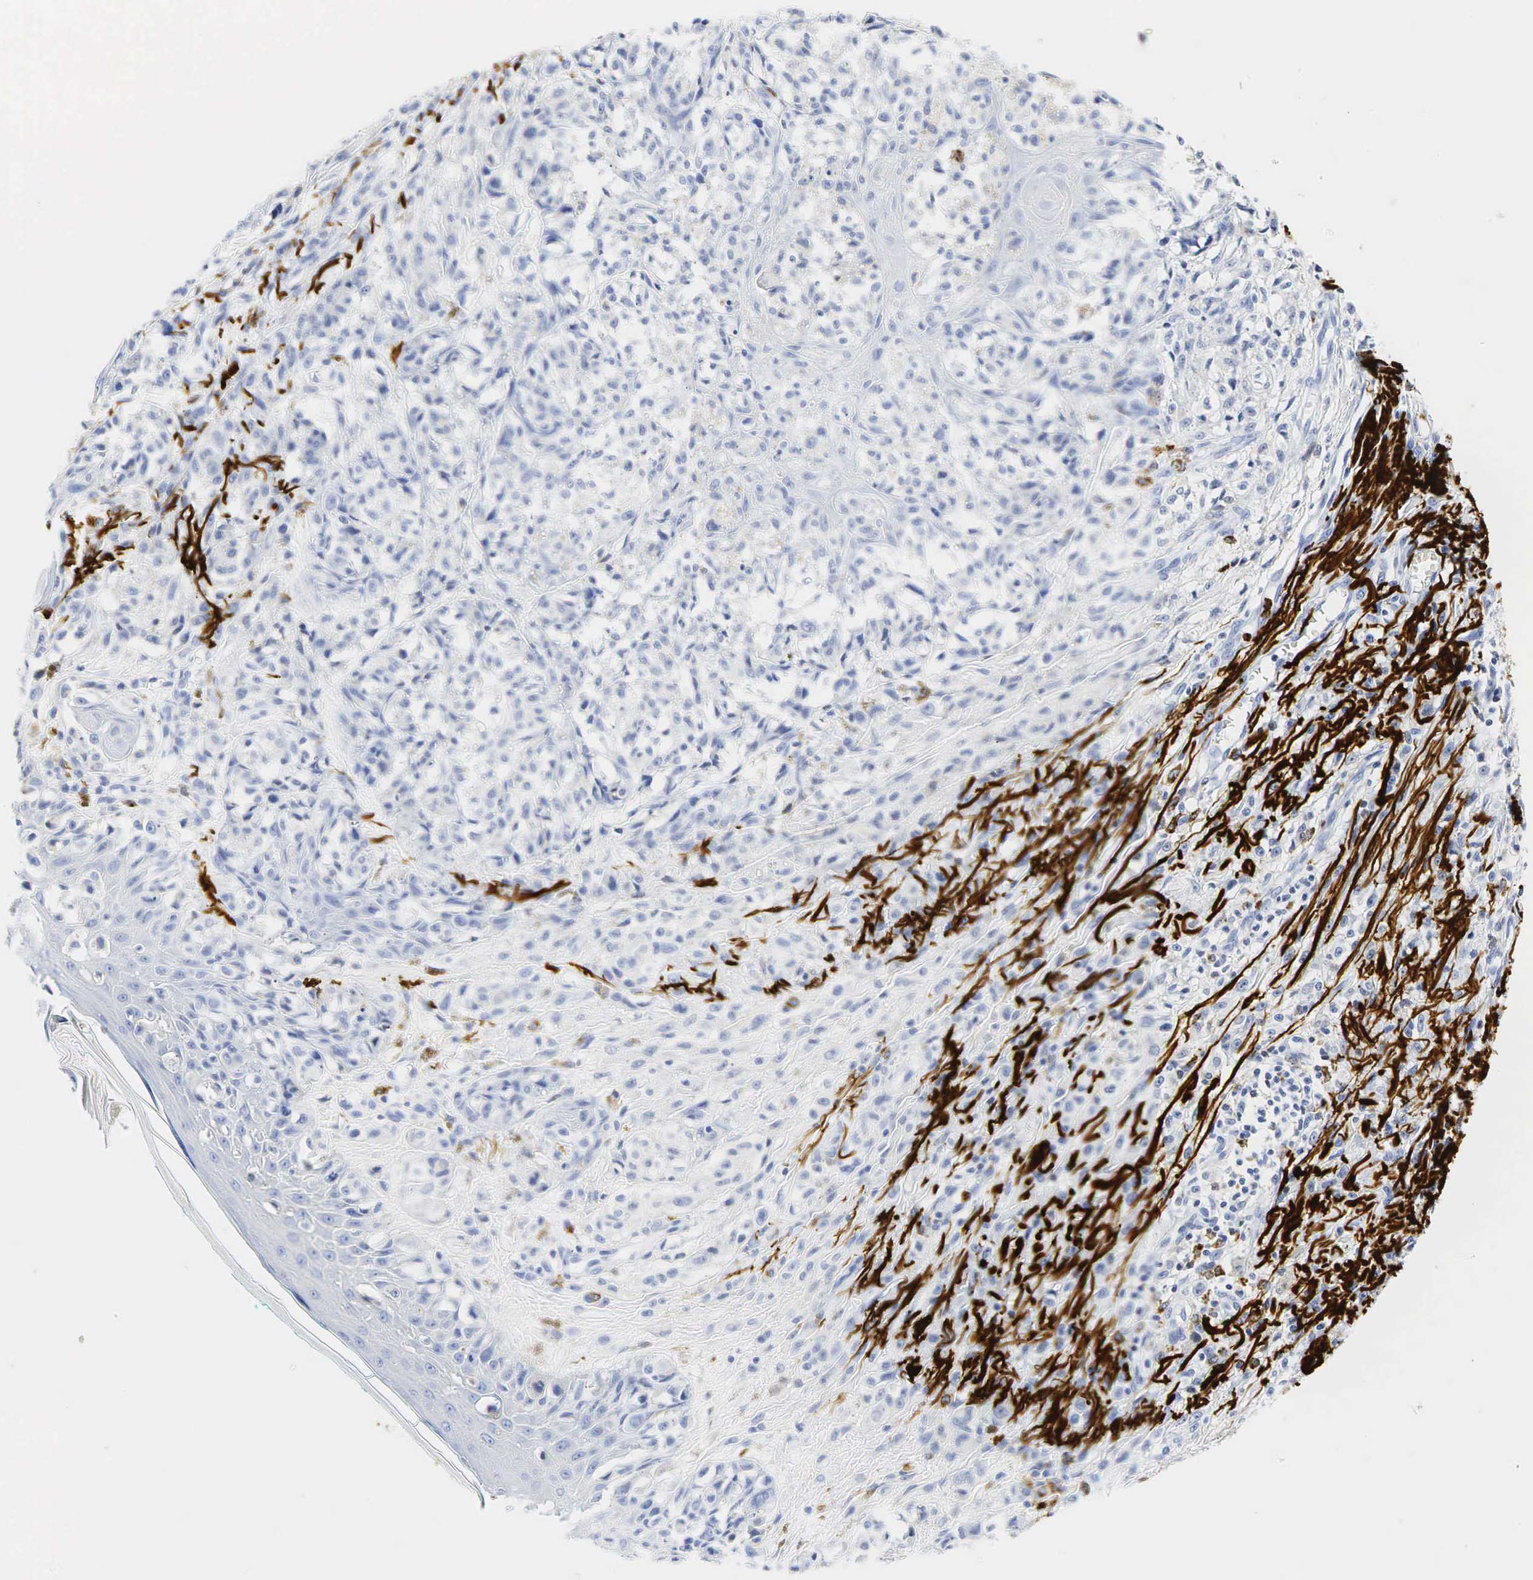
{"staining": {"intensity": "negative", "quantity": "none", "location": "none"}, "tissue": "melanoma", "cell_type": "Tumor cells", "image_type": "cancer", "snomed": [{"axis": "morphology", "description": "Malignant melanoma, NOS"}, {"axis": "topography", "description": "Skin"}], "caption": "An image of malignant melanoma stained for a protein exhibits no brown staining in tumor cells.", "gene": "LYZ", "patient": {"sex": "male", "age": 80}}